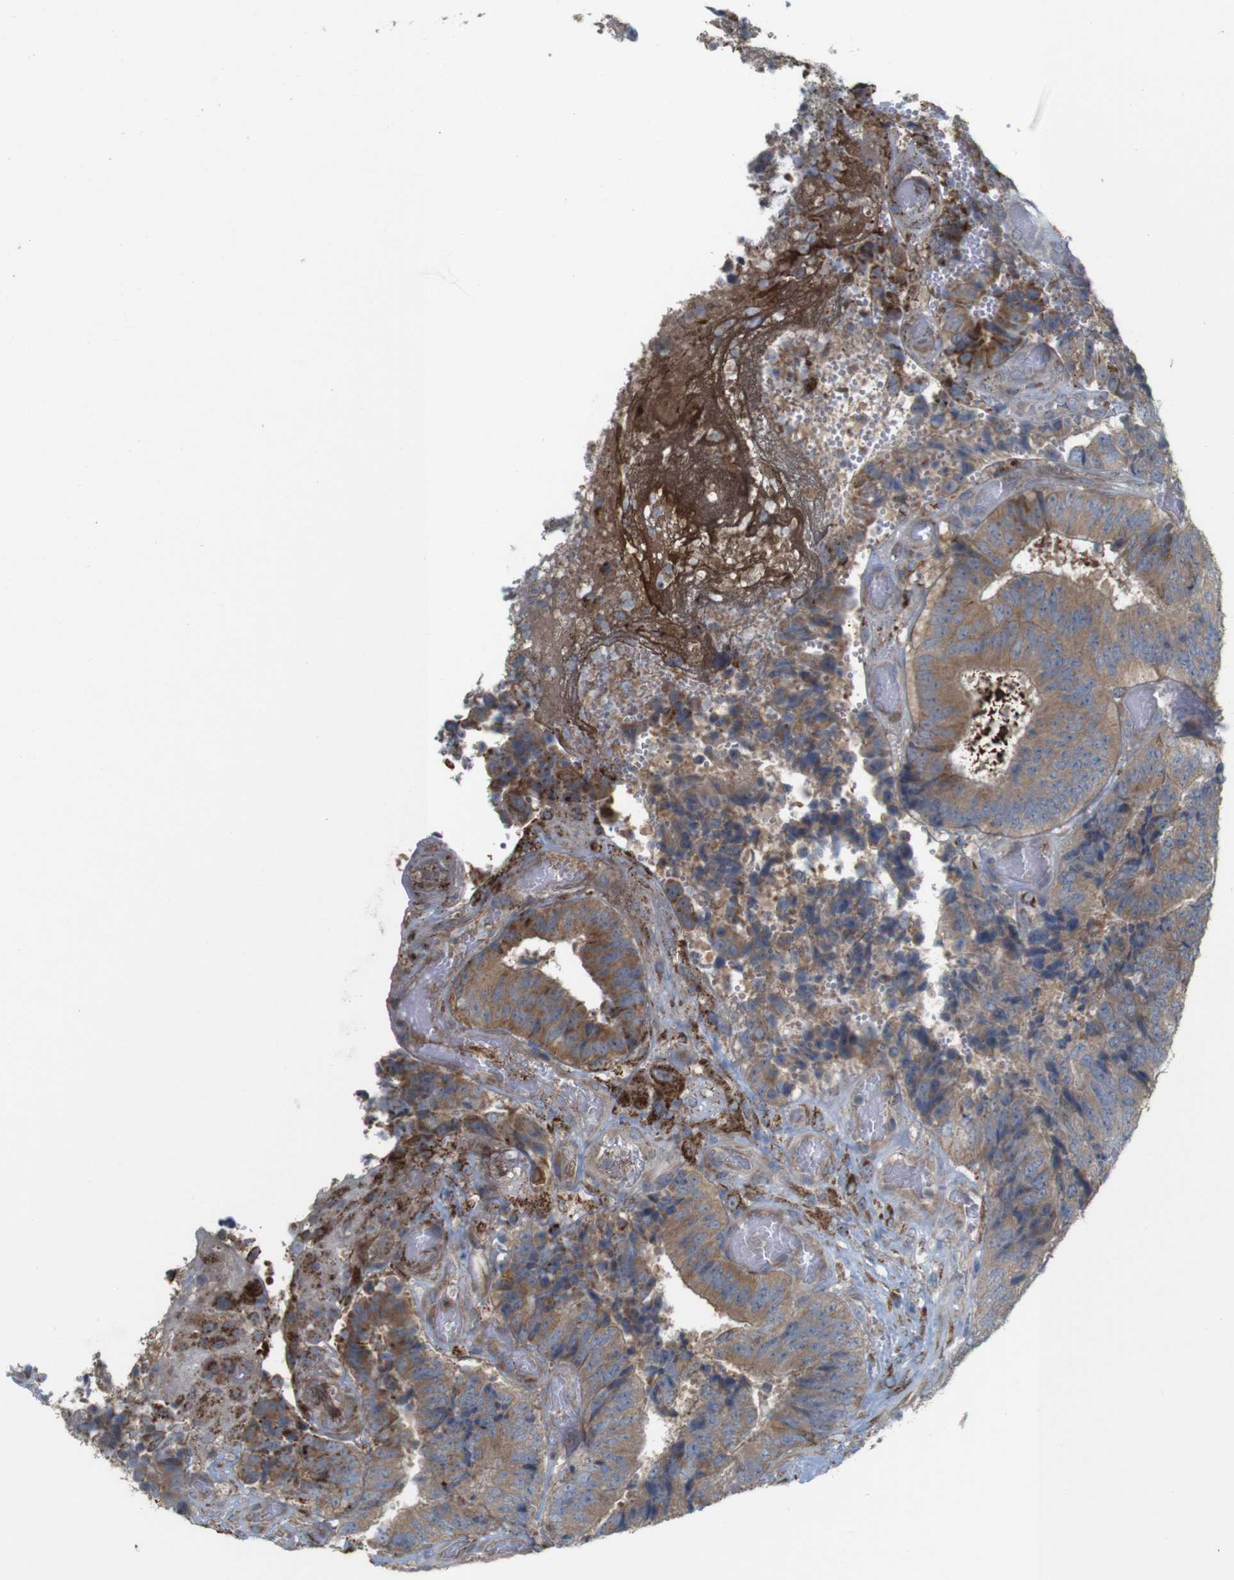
{"staining": {"intensity": "weak", "quantity": ">75%", "location": "cytoplasmic/membranous"}, "tissue": "colorectal cancer", "cell_type": "Tumor cells", "image_type": "cancer", "snomed": [{"axis": "morphology", "description": "Adenocarcinoma, NOS"}, {"axis": "topography", "description": "Rectum"}], "caption": "Tumor cells display weak cytoplasmic/membranous staining in approximately >75% of cells in colorectal adenocarcinoma.", "gene": "PTPRR", "patient": {"sex": "male", "age": 72}}